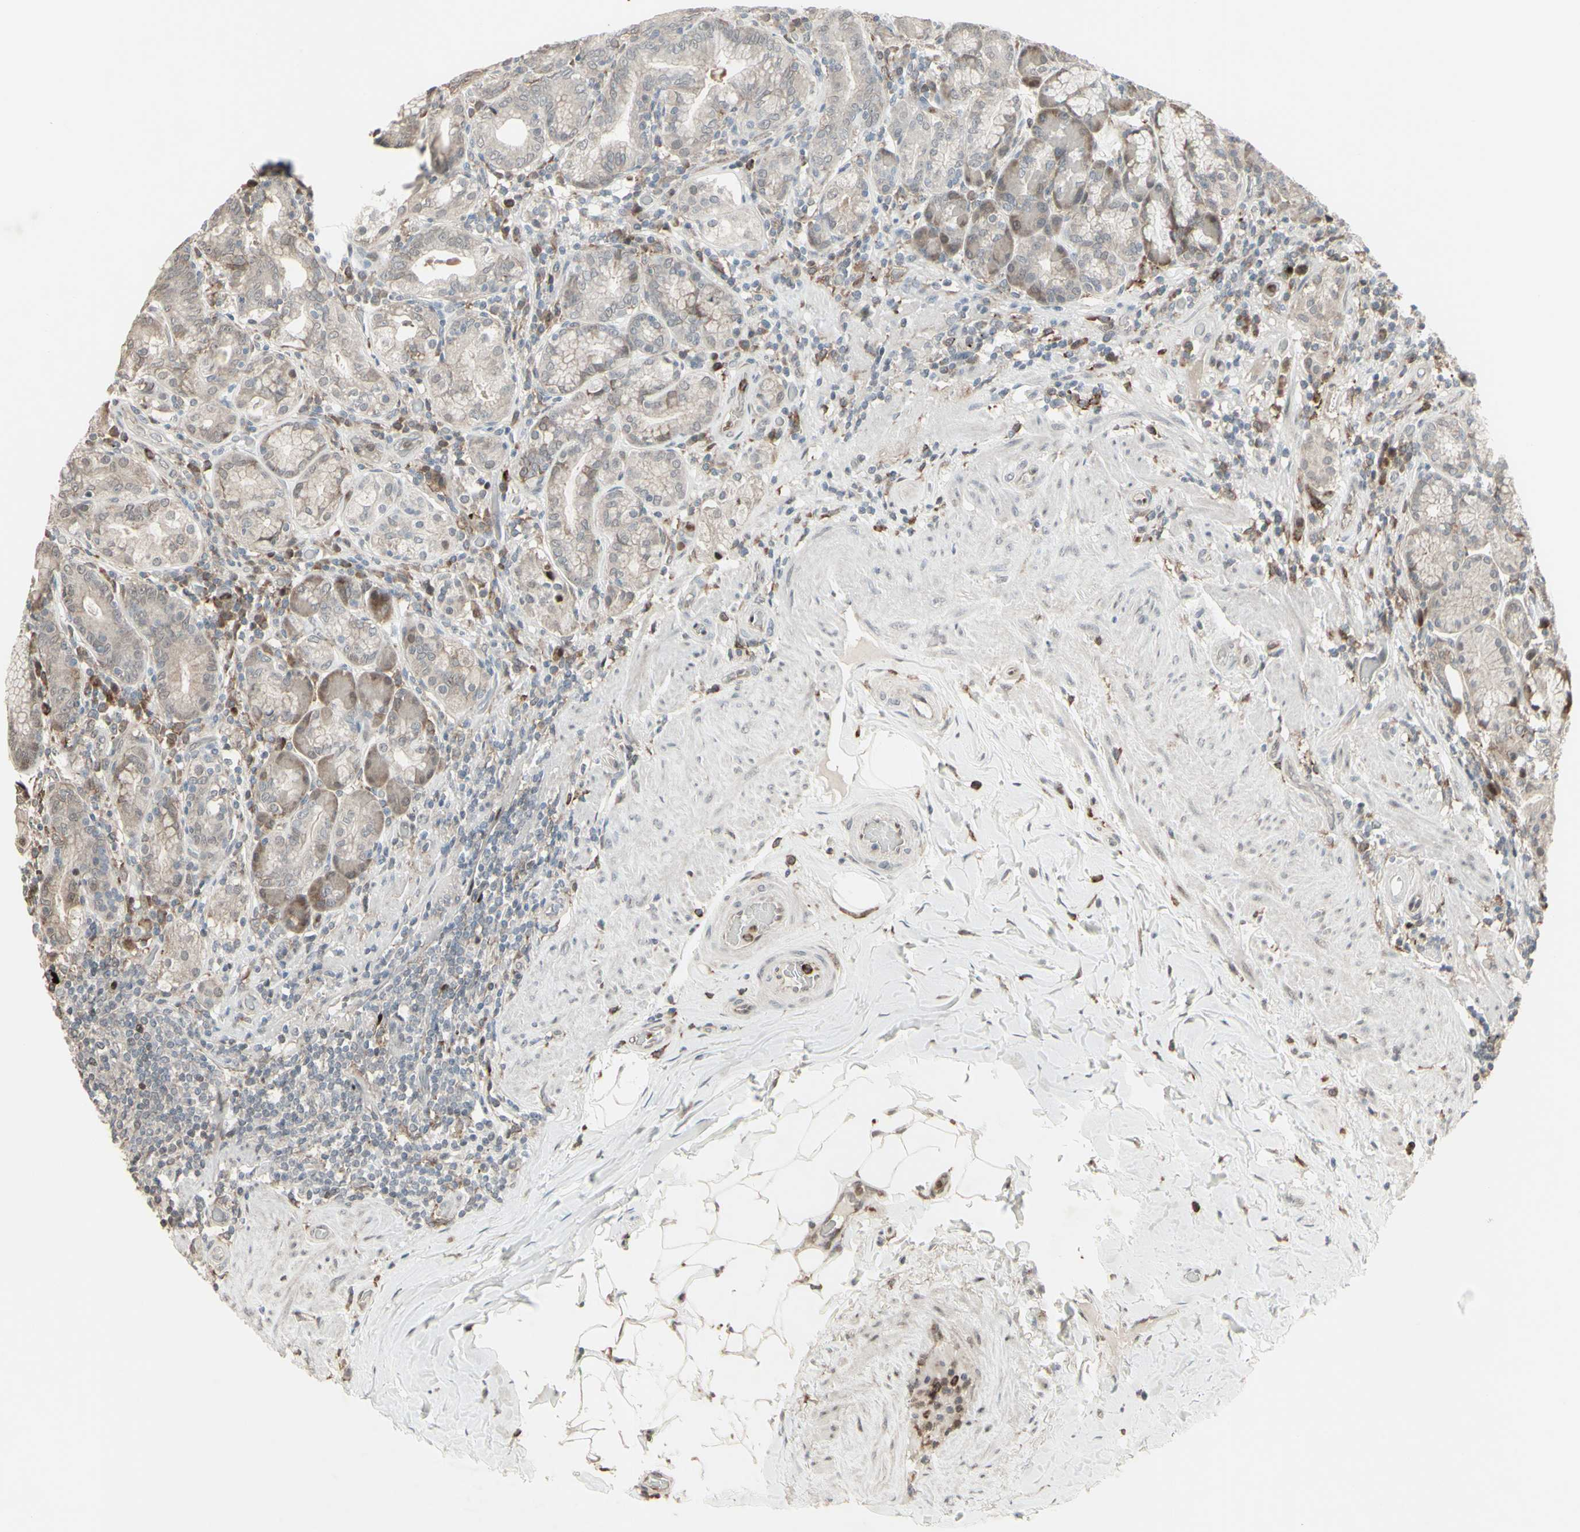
{"staining": {"intensity": "moderate", "quantity": "25%-75%", "location": "cytoplasmic/membranous,nuclear"}, "tissue": "stomach", "cell_type": "Glandular cells", "image_type": "normal", "snomed": [{"axis": "morphology", "description": "Normal tissue, NOS"}, {"axis": "topography", "description": "Stomach, lower"}], "caption": "Unremarkable stomach exhibits moderate cytoplasmic/membranous,nuclear staining in about 25%-75% of glandular cells (DAB IHC, brown staining for protein, blue staining for nuclei)..", "gene": "CD33", "patient": {"sex": "female", "age": 76}}